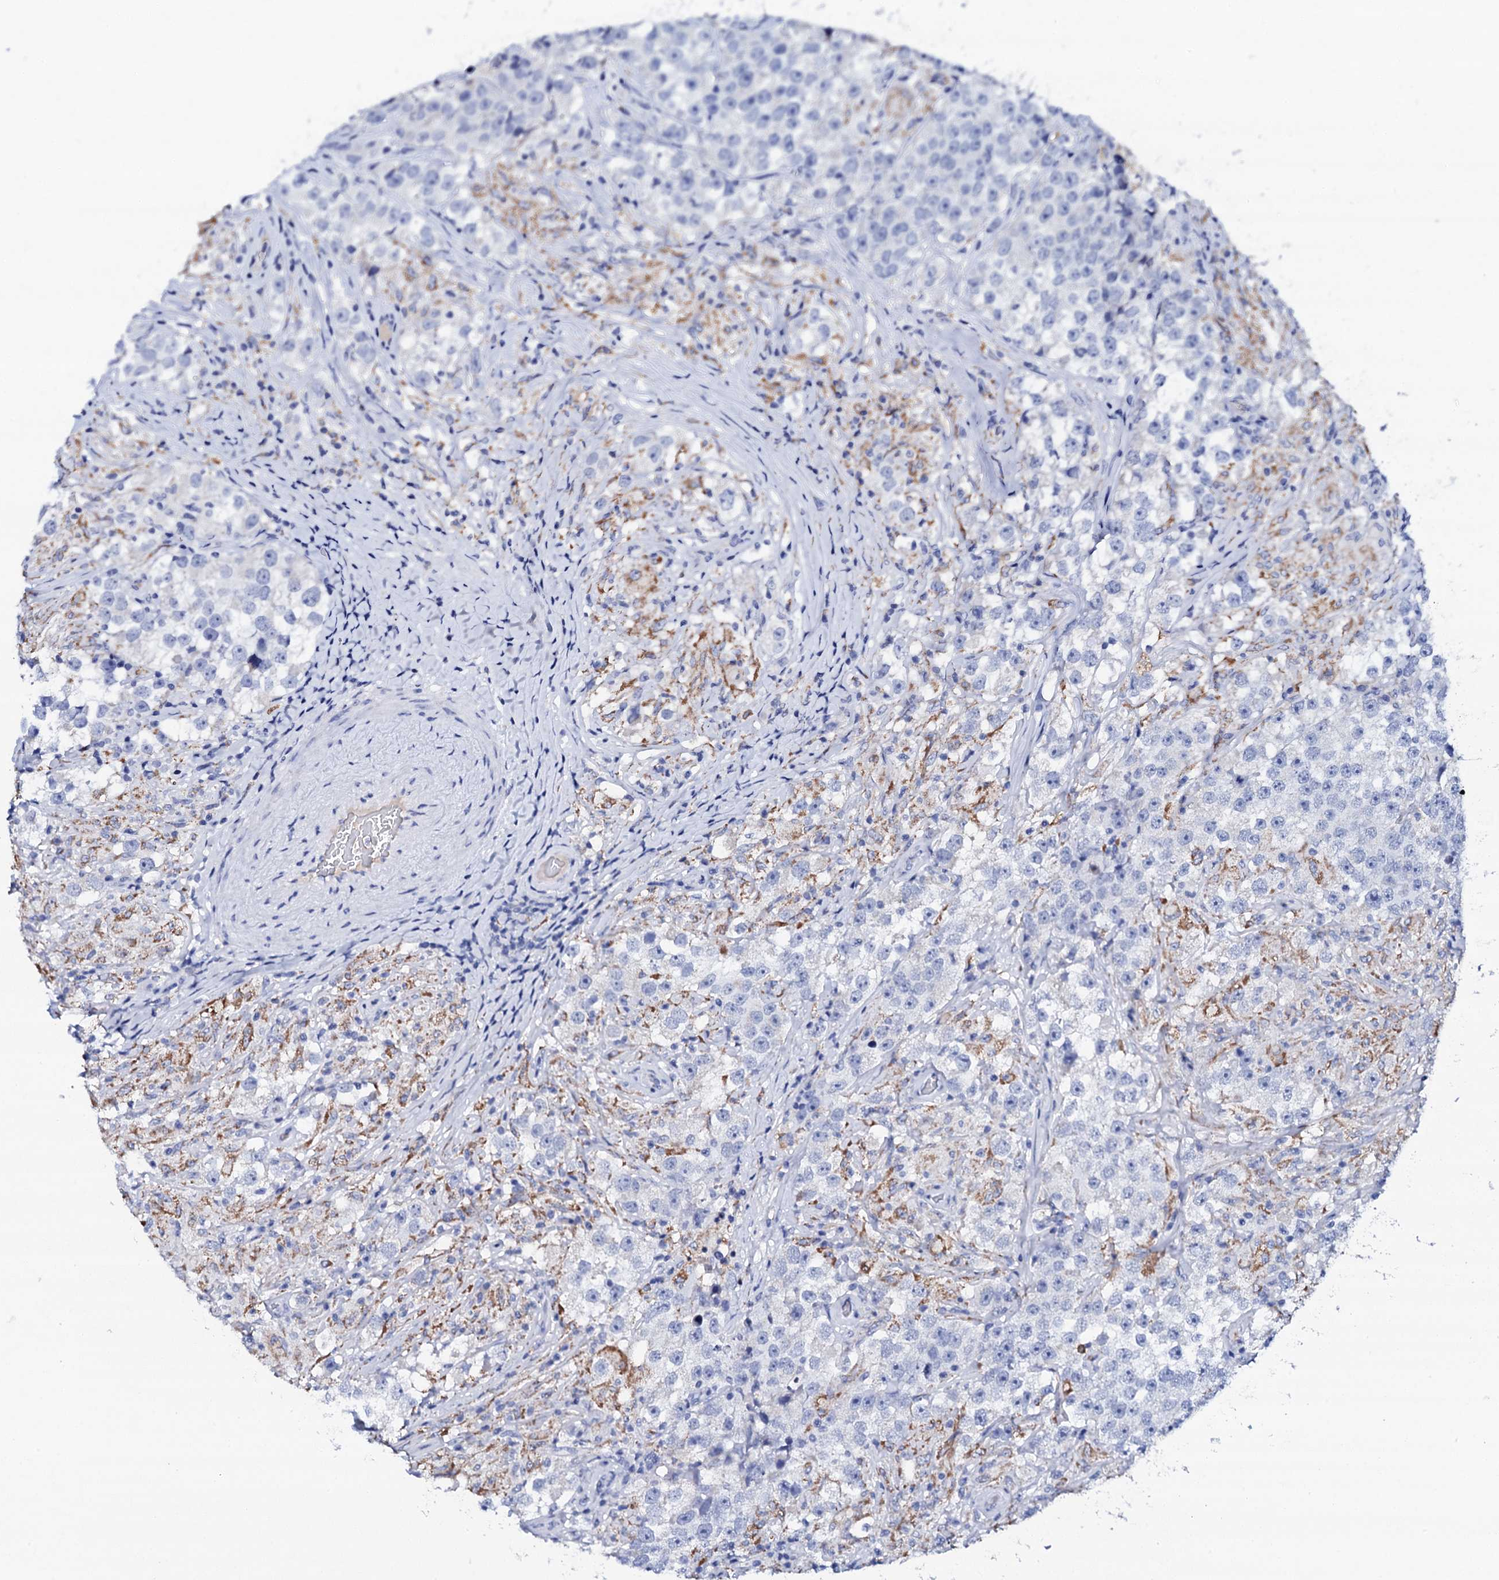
{"staining": {"intensity": "negative", "quantity": "none", "location": "none"}, "tissue": "testis cancer", "cell_type": "Tumor cells", "image_type": "cancer", "snomed": [{"axis": "morphology", "description": "Seminoma, NOS"}, {"axis": "topography", "description": "Testis"}], "caption": "High power microscopy image of an IHC image of testis seminoma, revealing no significant expression in tumor cells. Nuclei are stained in blue.", "gene": "FBXL16", "patient": {"sex": "male", "age": 46}}